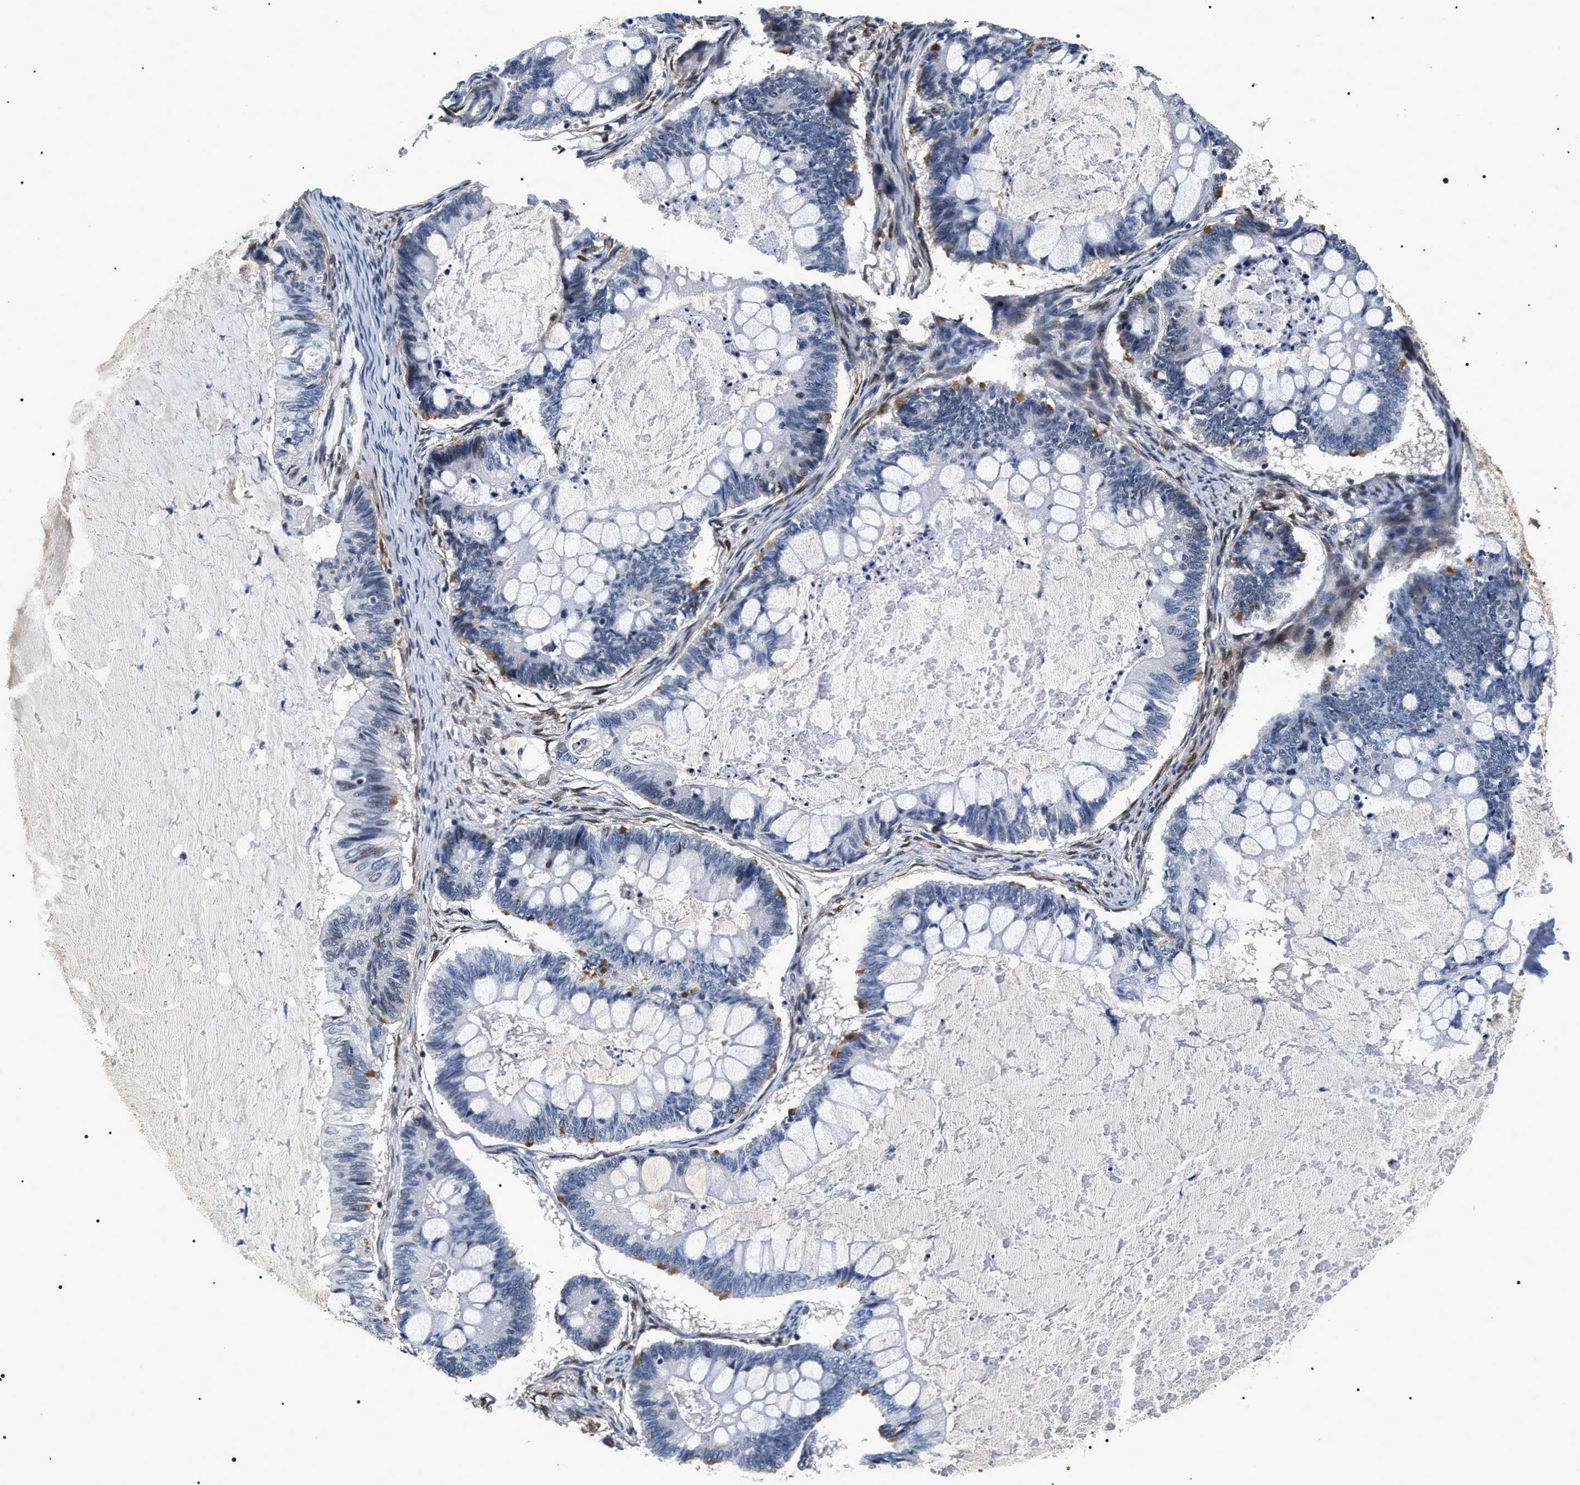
{"staining": {"intensity": "moderate", "quantity": "<25%", "location": "cytoplasmic/membranous"}, "tissue": "ovarian cancer", "cell_type": "Tumor cells", "image_type": "cancer", "snomed": [{"axis": "morphology", "description": "Cystadenocarcinoma, mucinous, NOS"}, {"axis": "topography", "description": "Ovary"}], "caption": "High-power microscopy captured an immunohistochemistry photomicrograph of ovarian cancer (mucinous cystadenocarcinoma), revealing moderate cytoplasmic/membranous staining in approximately <25% of tumor cells. (Brightfield microscopy of DAB IHC at high magnification).", "gene": "BAG2", "patient": {"sex": "female", "age": 61}}